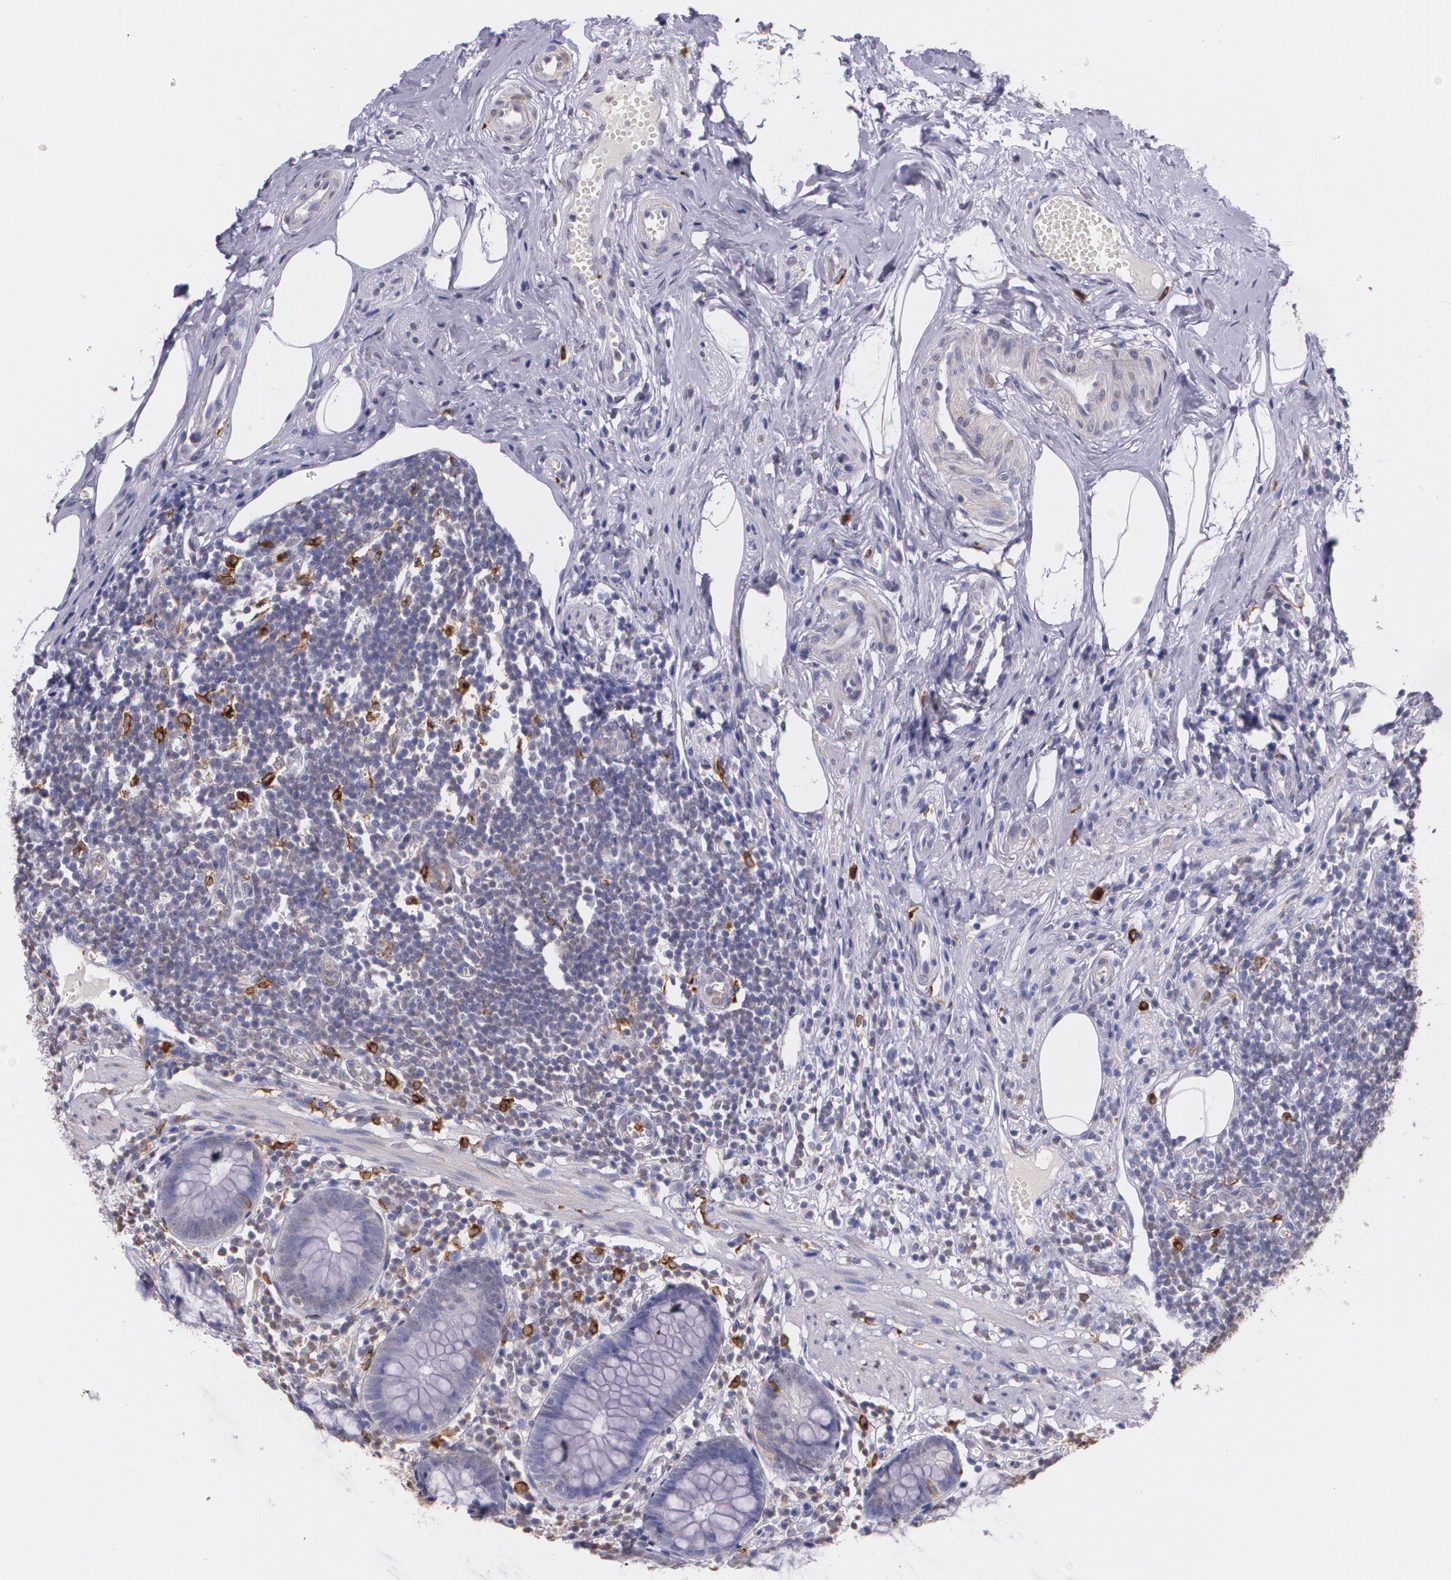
{"staining": {"intensity": "moderate", "quantity": "<25%", "location": "cytoplasmic/membranous"}, "tissue": "appendix", "cell_type": "Glandular cells", "image_type": "normal", "snomed": [{"axis": "morphology", "description": "Normal tissue, NOS"}, {"axis": "topography", "description": "Appendix"}], "caption": "High-magnification brightfield microscopy of unremarkable appendix stained with DAB (brown) and counterstained with hematoxylin (blue). glandular cells exhibit moderate cytoplasmic/membranous positivity is identified in about<25% of cells.", "gene": "RTN1", "patient": {"sex": "male", "age": 38}}